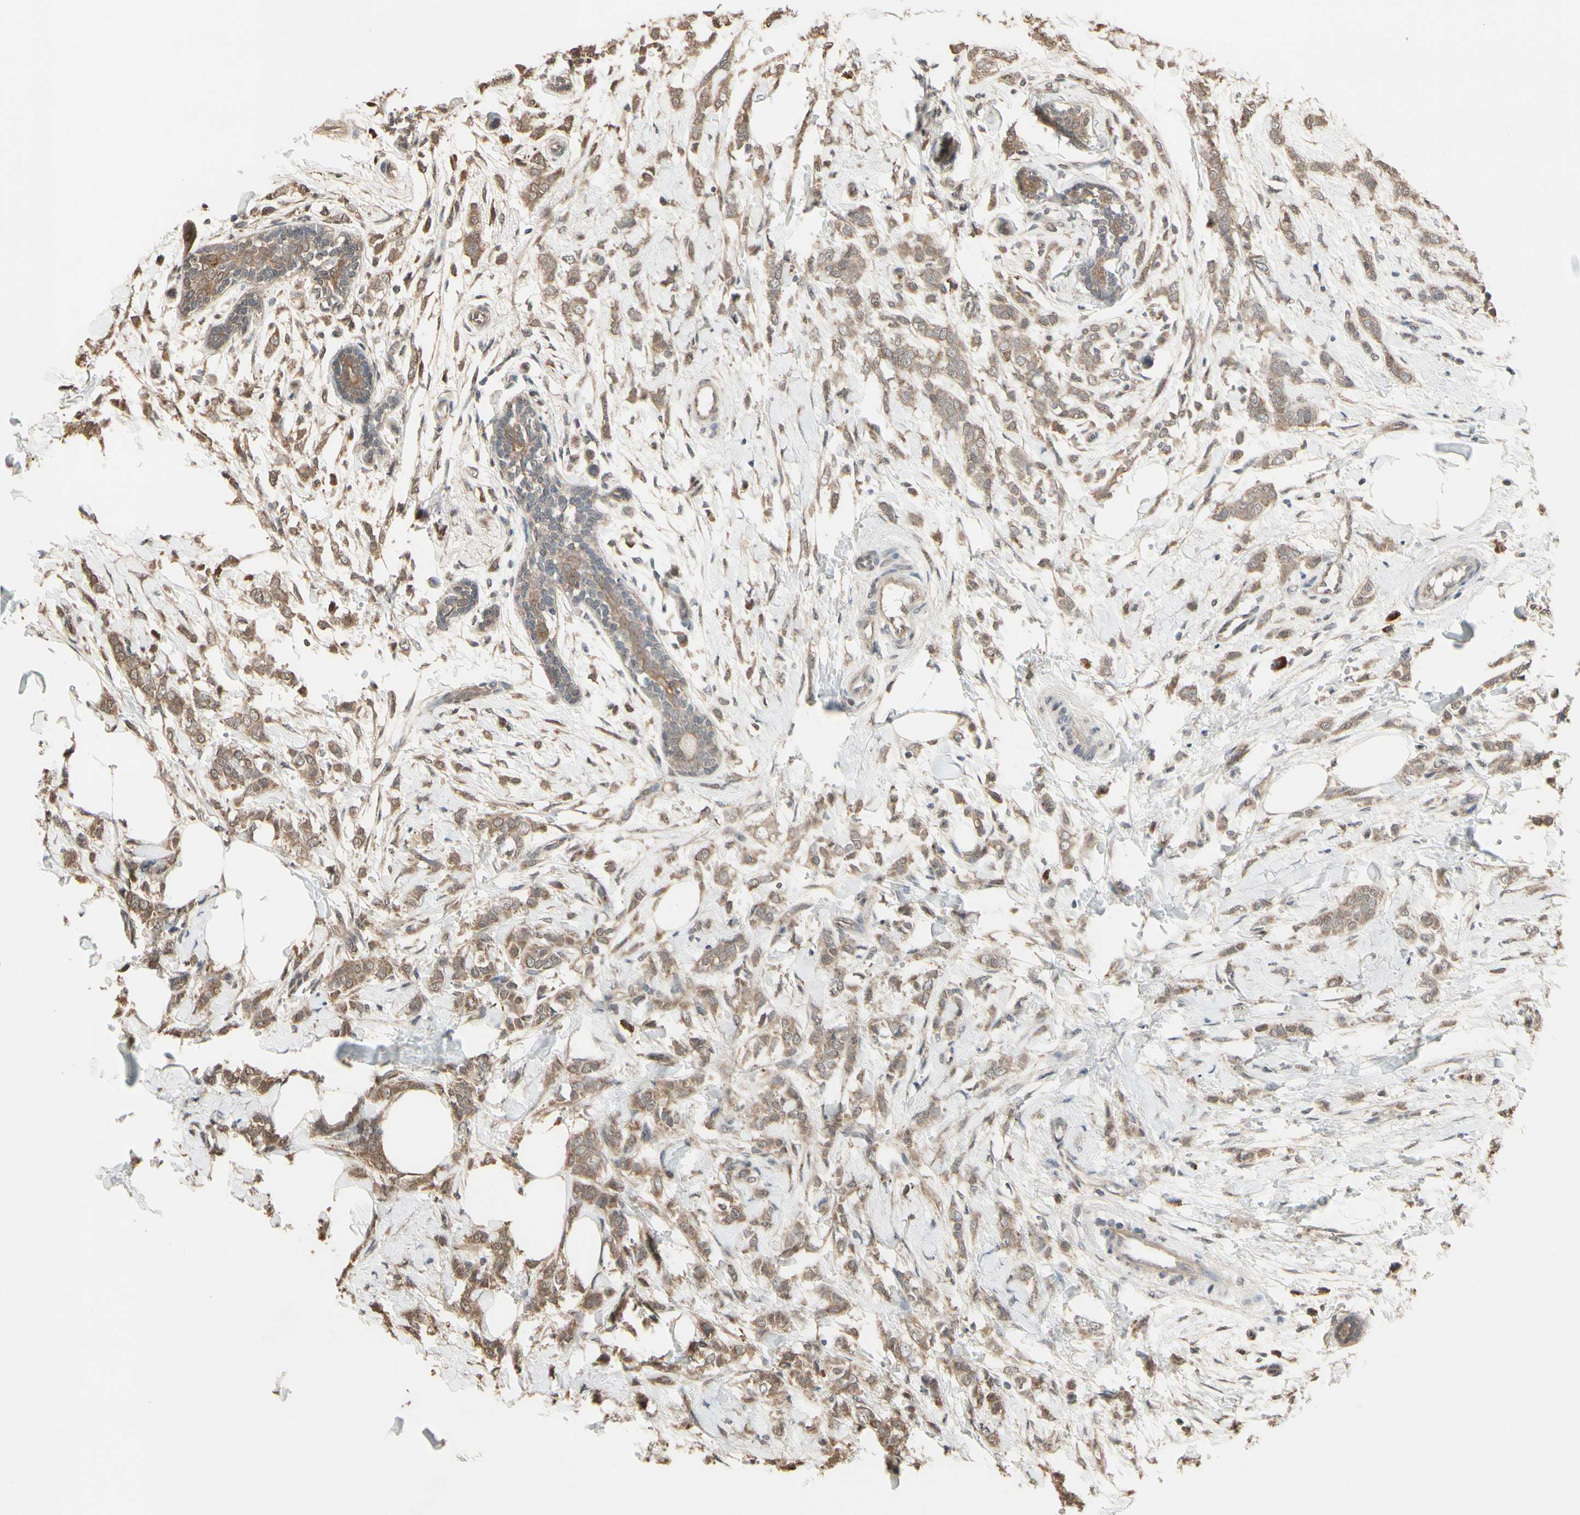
{"staining": {"intensity": "moderate", "quantity": ">75%", "location": "cytoplasmic/membranous"}, "tissue": "breast cancer", "cell_type": "Tumor cells", "image_type": "cancer", "snomed": [{"axis": "morphology", "description": "Lobular carcinoma, in situ"}, {"axis": "morphology", "description": "Lobular carcinoma"}, {"axis": "topography", "description": "Breast"}], "caption": "High-magnification brightfield microscopy of breast cancer (lobular carcinoma in situ) stained with DAB (3,3'-diaminobenzidine) (brown) and counterstained with hematoxylin (blue). tumor cells exhibit moderate cytoplasmic/membranous expression is identified in about>75% of cells.", "gene": "PNPLA7", "patient": {"sex": "female", "age": 41}}